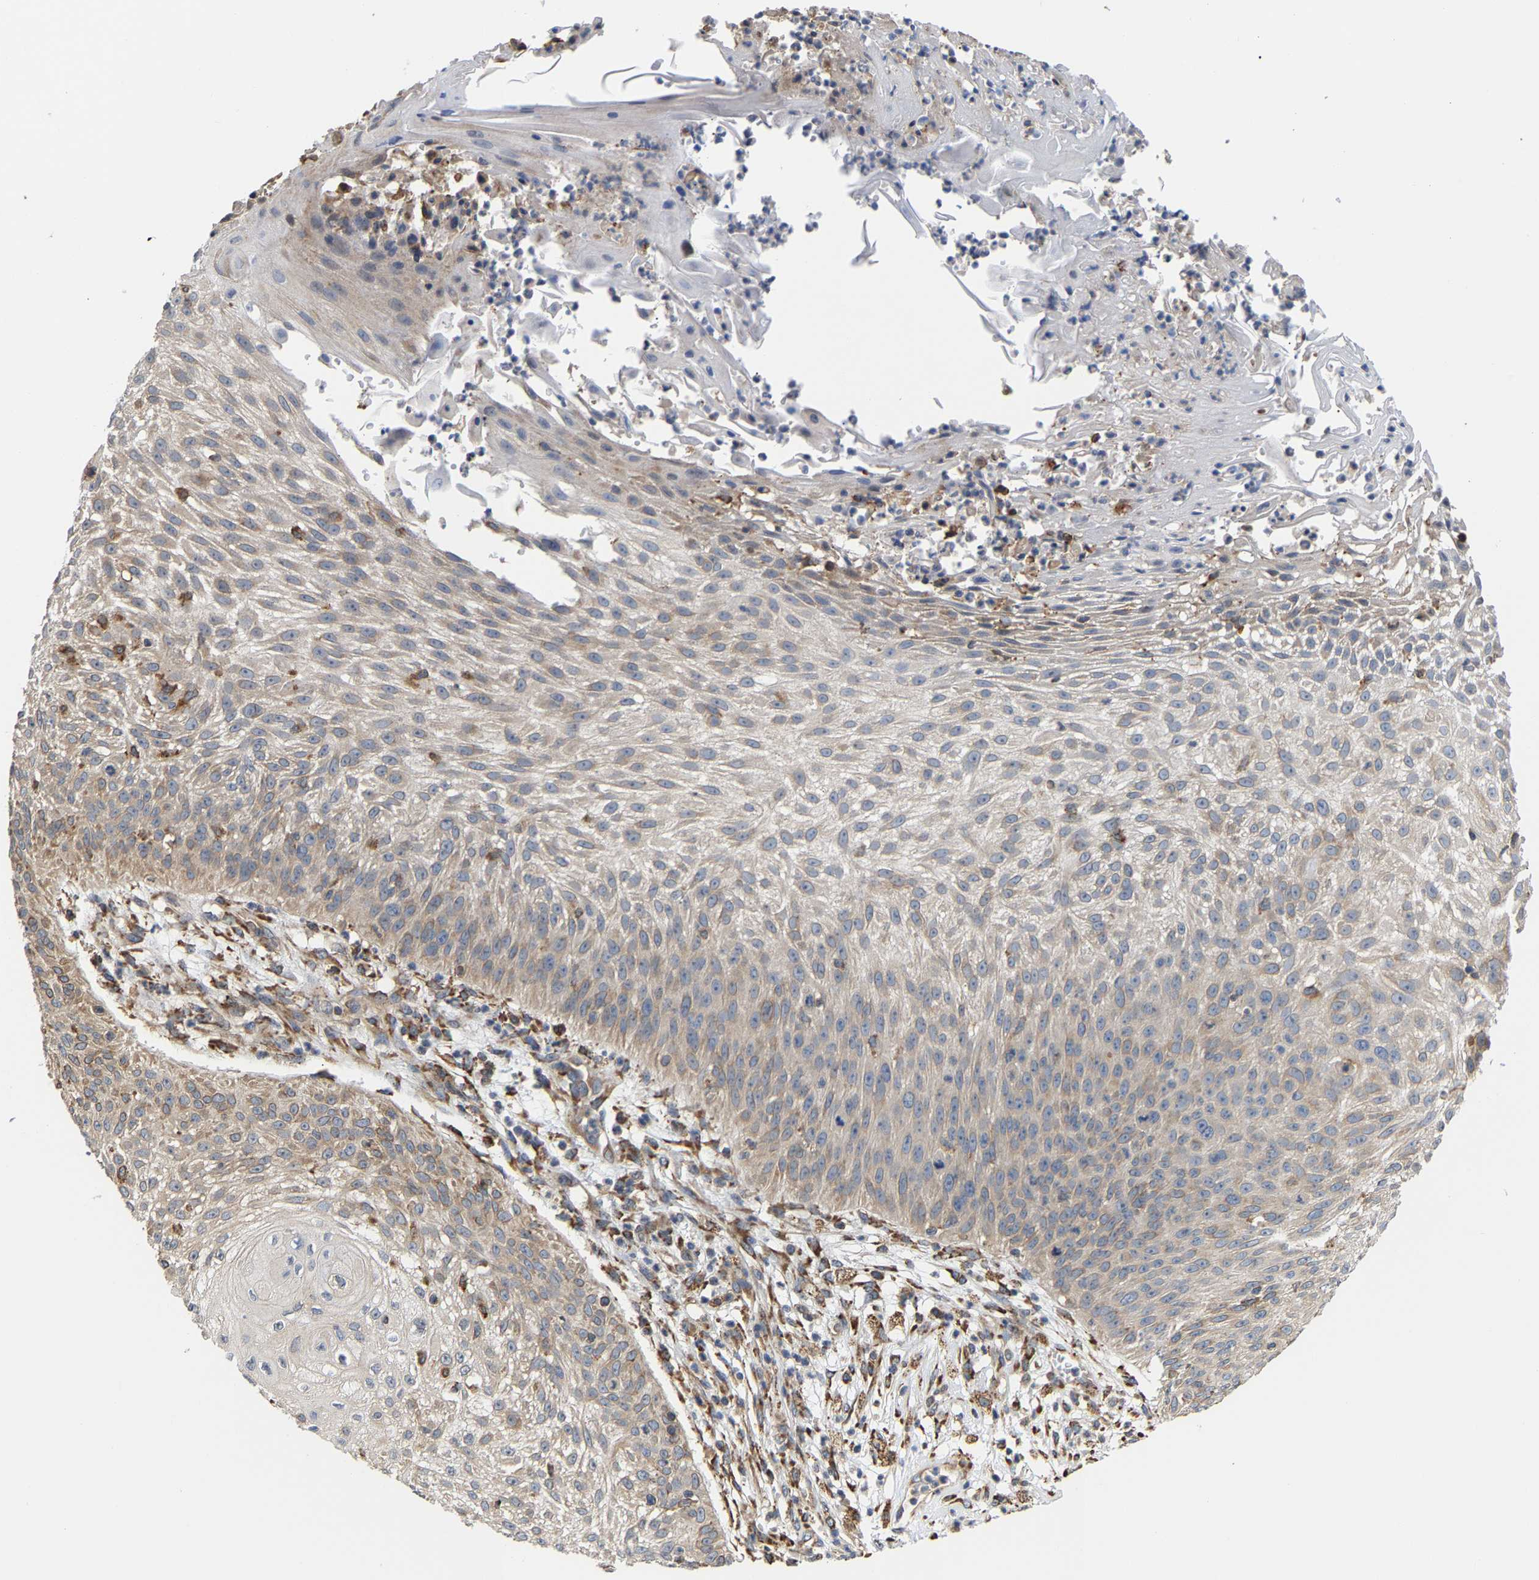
{"staining": {"intensity": "negative", "quantity": "none", "location": "none"}, "tissue": "skin cancer", "cell_type": "Tumor cells", "image_type": "cancer", "snomed": [{"axis": "morphology", "description": "Squamous cell carcinoma, NOS"}, {"axis": "topography", "description": "Skin"}], "caption": "The image demonstrates no staining of tumor cells in skin cancer (squamous cell carcinoma). Brightfield microscopy of immunohistochemistry (IHC) stained with DAB (3,3'-diaminobenzidine) (brown) and hematoxylin (blue), captured at high magnification.", "gene": "ARAP1", "patient": {"sex": "female", "age": 80}}